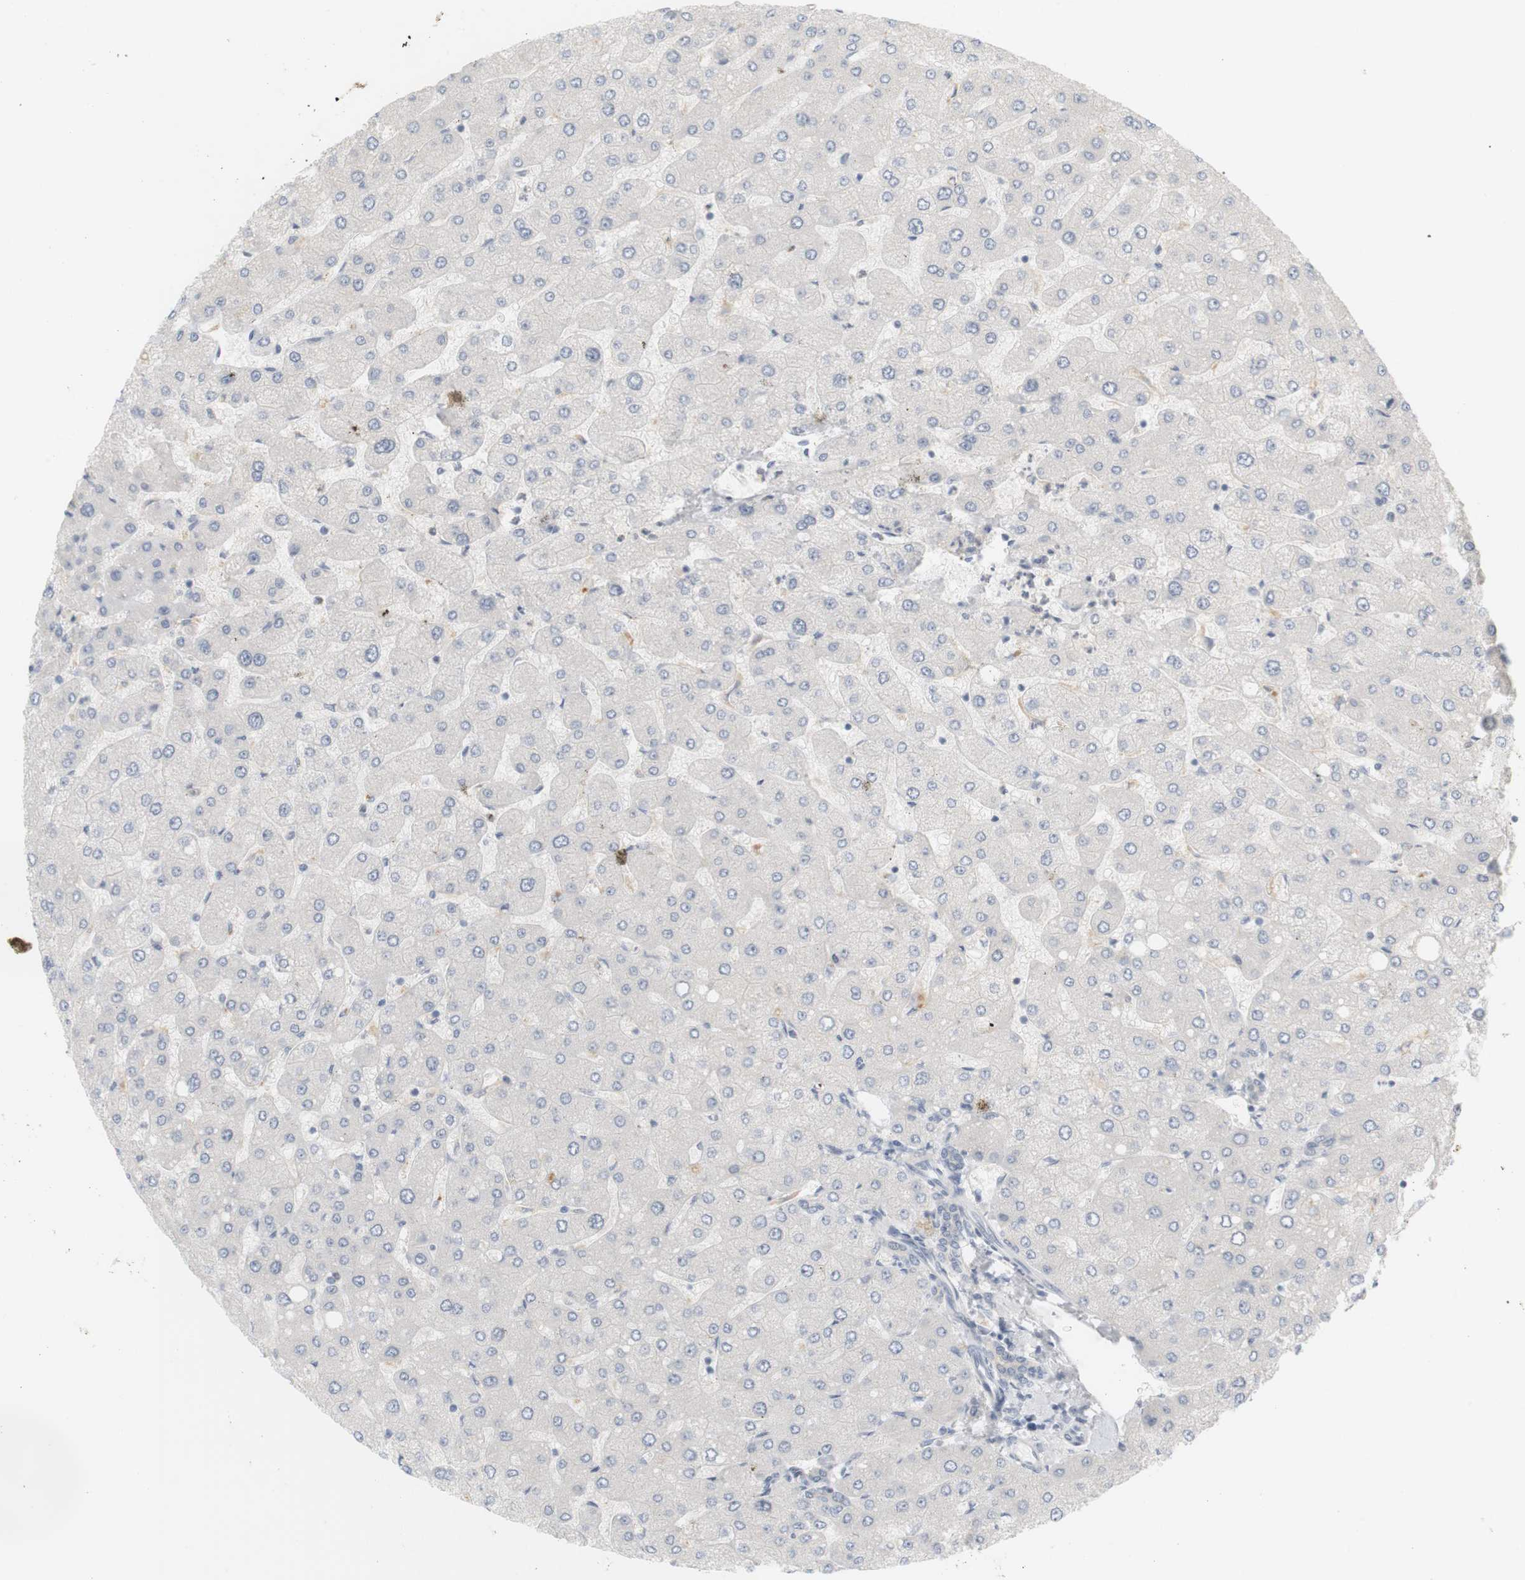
{"staining": {"intensity": "negative", "quantity": "none", "location": "none"}, "tissue": "liver", "cell_type": "Cholangiocytes", "image_type": "normal", "snomed": [{"axis": "morphology", "description": "Normal tissue, NOS"}, {"axis": "topography", "description": "Liver"}], "caption": "Image shows no protein expression in cholangiocytes of benign liver. (DAB immunohistochemistry, high magnification).", "gene": "RTN3", "patient": {"sex": "male", "age": 55}}